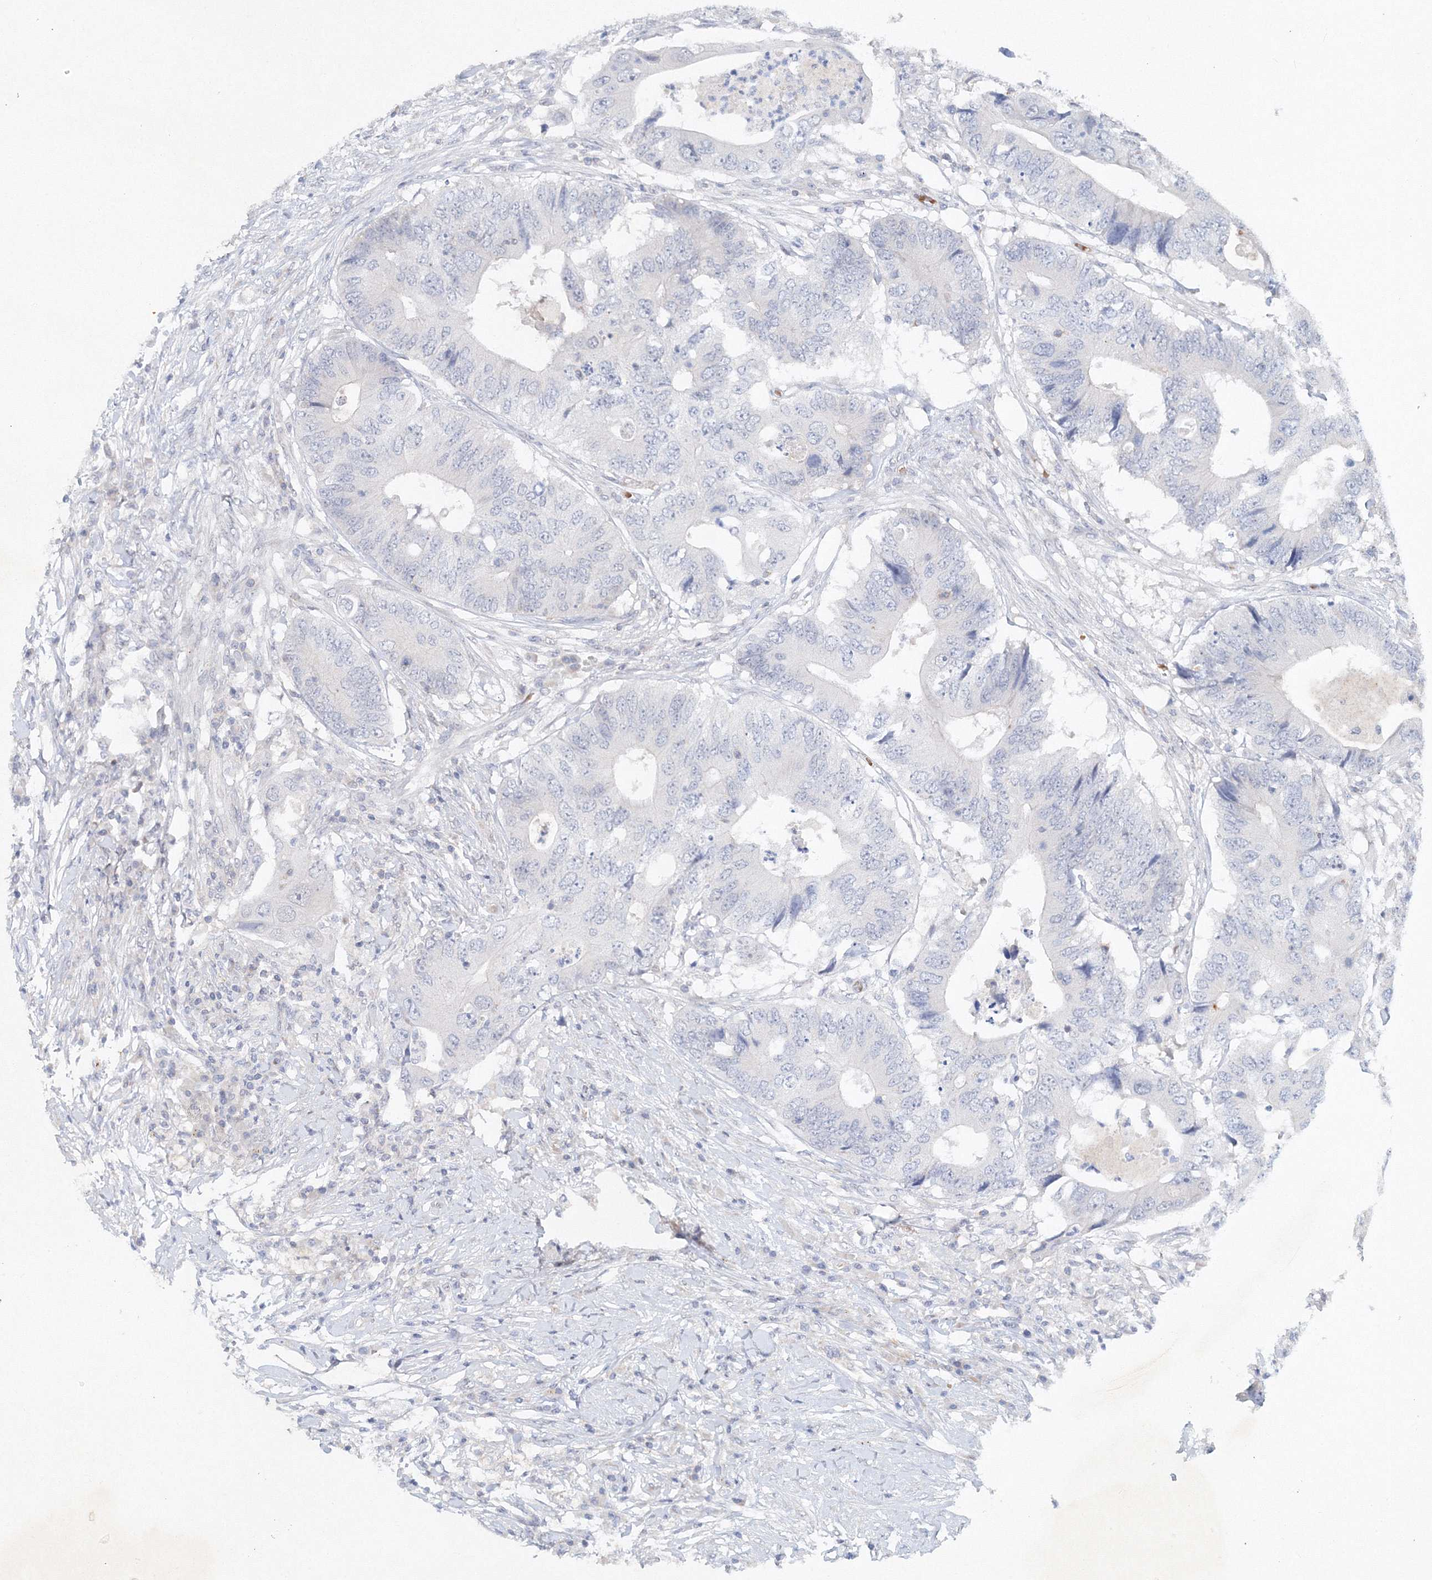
{"staining": {"intensity": "negative", "quantity": "none", "location": "none"}, "tissue": "colorectal cancer", "cell_type": "Tumor cells", "image_type": "cancer", "snomed": [{"axis": "morphology", "description": "Adenocarcinoma, NOS"}, {"axis": "topography", "description": "Colon"}], "caption": "A micrograph of colorectal cancer (adenocarcinoma) stained for a protein reveals no brown staining in tumor cells. The staining is performed using DAB brown chromogen with nuclei counter-stained in using hematoxylin.", "gene": "SH3BP5", "patient": {"sex": "male", "age": 71}}